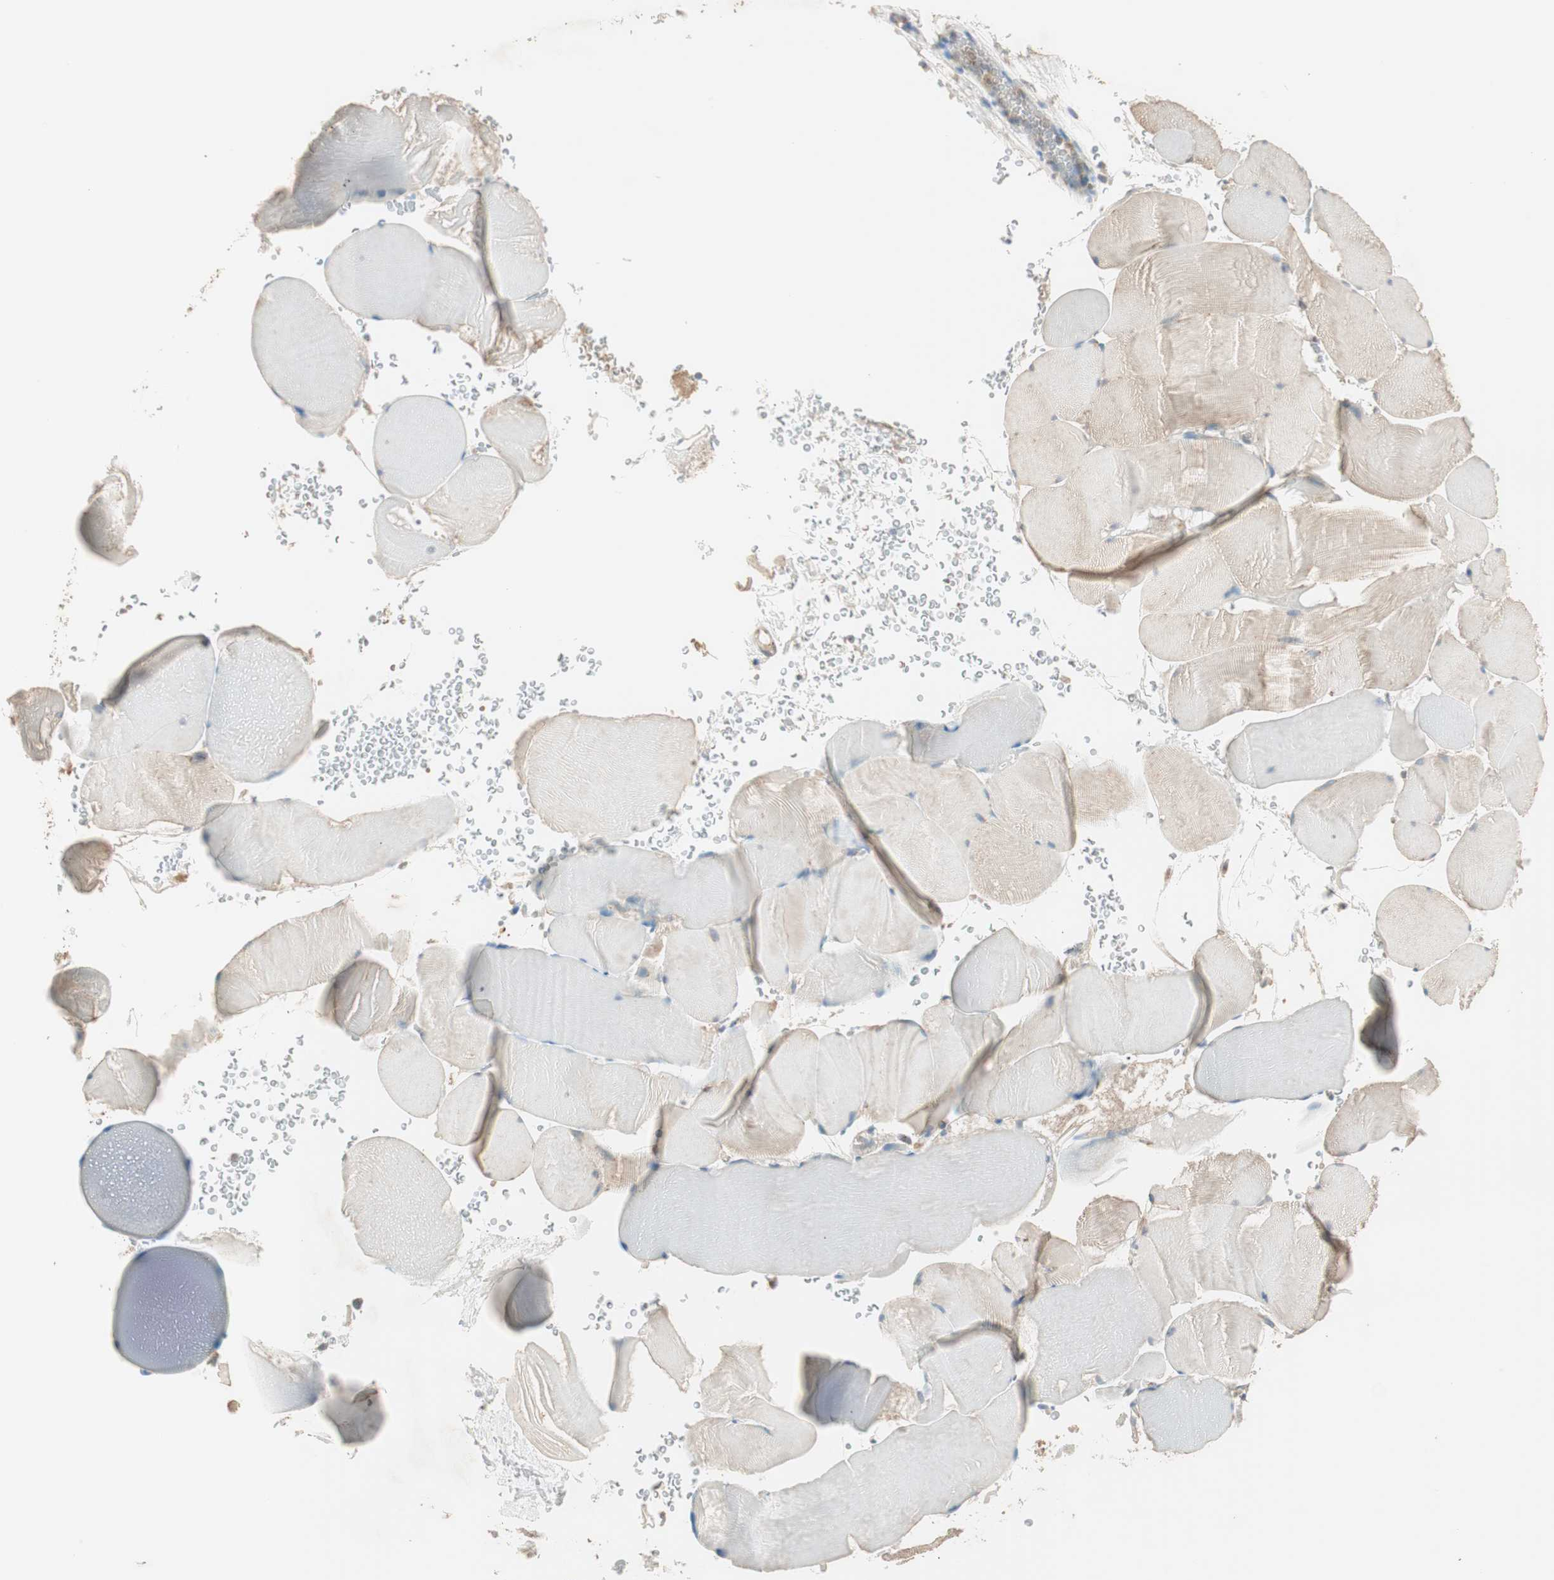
{"staining": {"intensity": "weak", "quantity": "25%-75%", "location": "cytoplasmic/membranous"}, "tissue": "skeletal muscle", "cell_type": "Myocytes", "image_type": "normal", "snomed": [{"axis": "morphology", "description": "Normal tissue, NOS"}, {"axis": "topography", "description": "Skeletal muscle"}], "caption": "This is an image of IHC staining of benign skeletal muscle, which shows weak expression in the cytoplasmic/membranous of myocytes.", "gene": "SEC16A", "patient": {"sex": "male", "age": 62}}